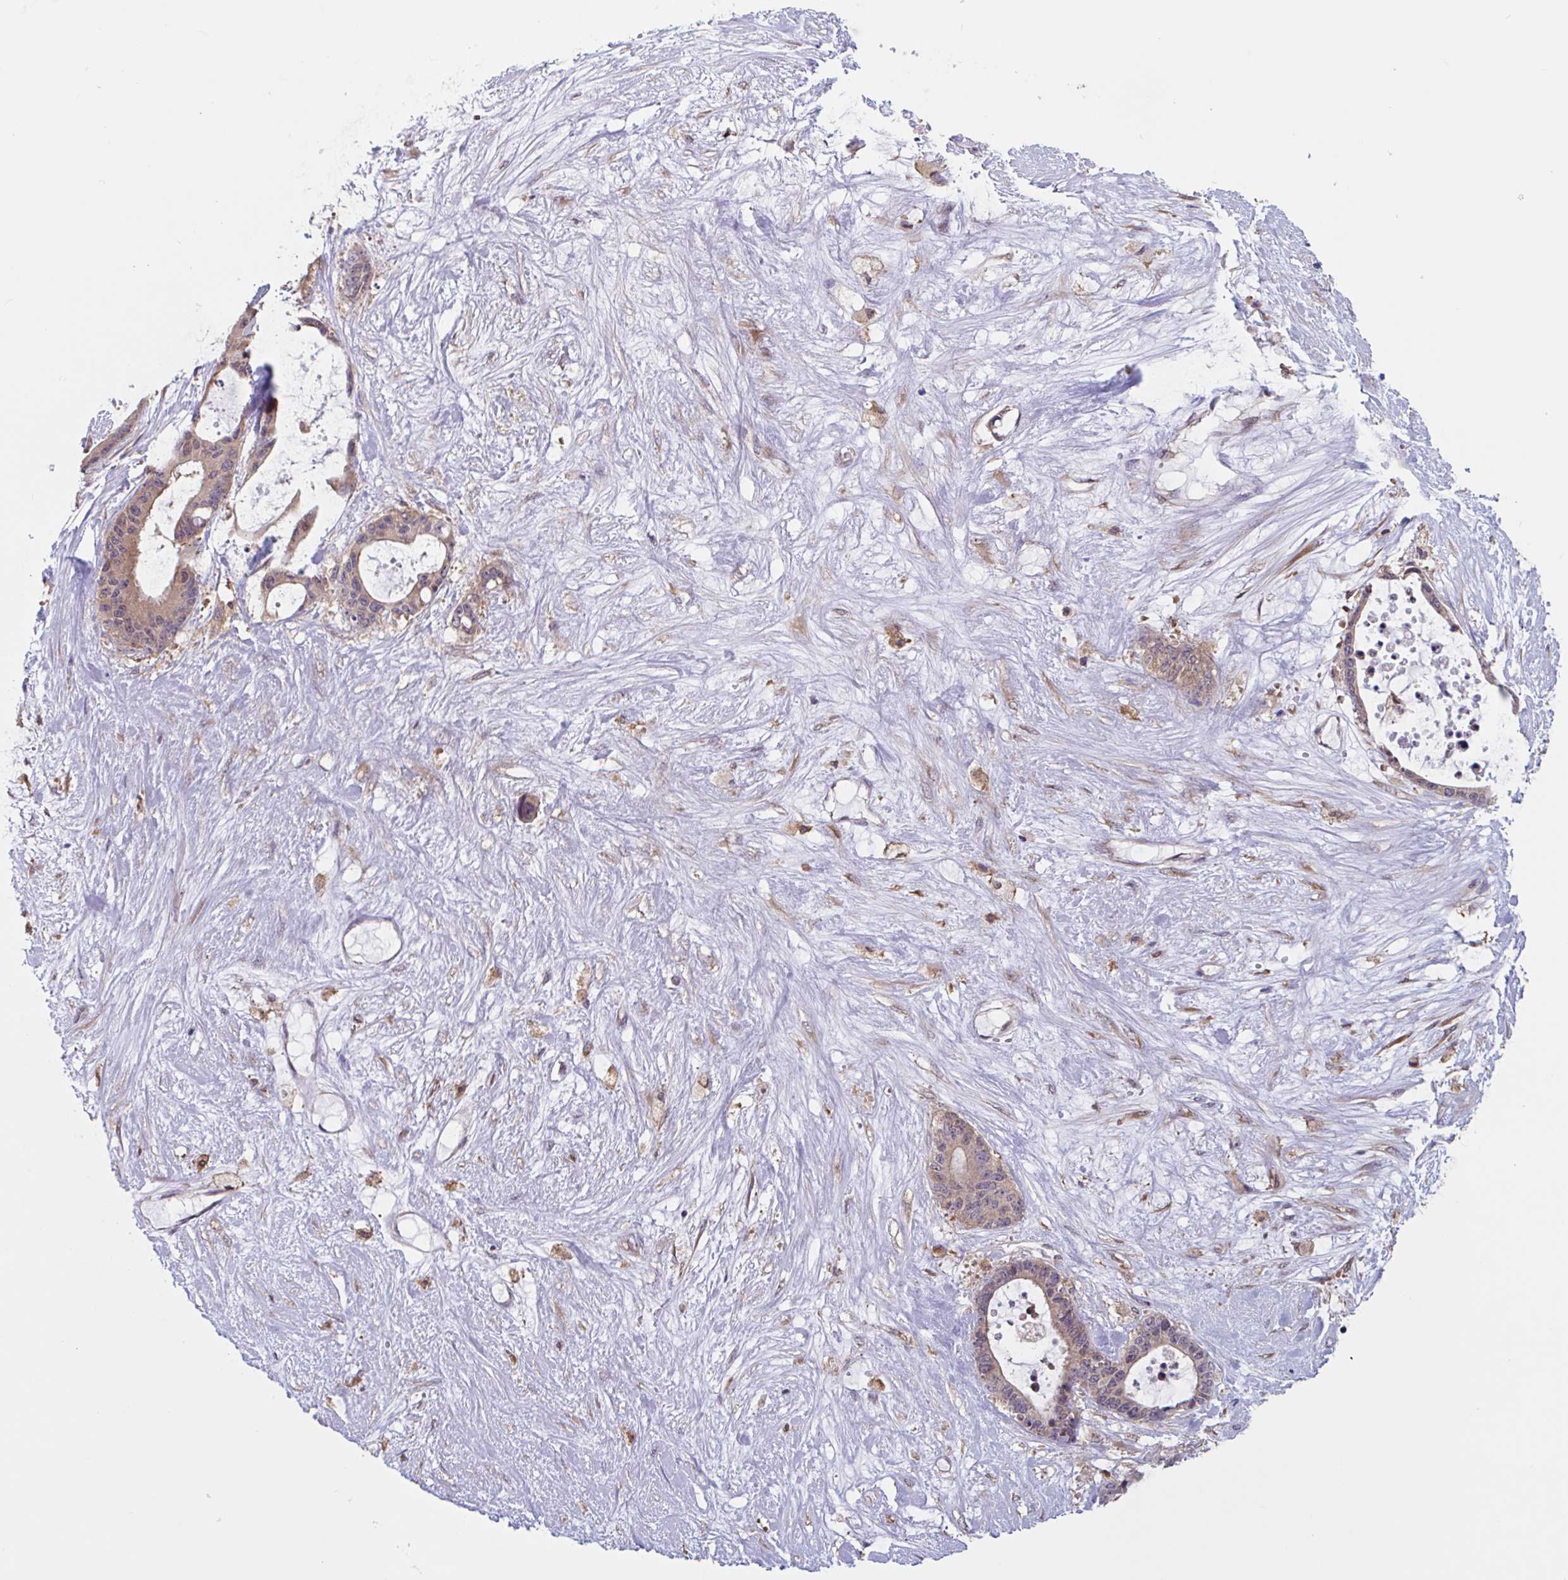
{"staining": {"intensity": "weak", "quantity": ">75%", "location": "cytoplasmic/membranous"}, "tissue": "liver cancer", "cell_type": "Tumor cells", "image_type": "cancer", "snomed": [{"axis": "morphology", "description": "Normal tissue, NOS"}, {"axis": "morphology", "description": "Cholangiocarcinoma"}, {"axis": "topography", "description": "Liver"}, {"axis": "topography", "description": "Peripheral nerve tissue"}], "caption": "High-magnification brightfield microscopy of liver cancer stained with DAB (3,3'-diaminobenzidine) (brown) and counterstained with hematoxylin (blue). tumor cells exhibit weak cytoplasmic/membranous positivity is appreciated in approximately>75% of cells.", "gene": "SNX8", "patient": {"sex": "female", "age": 73}}